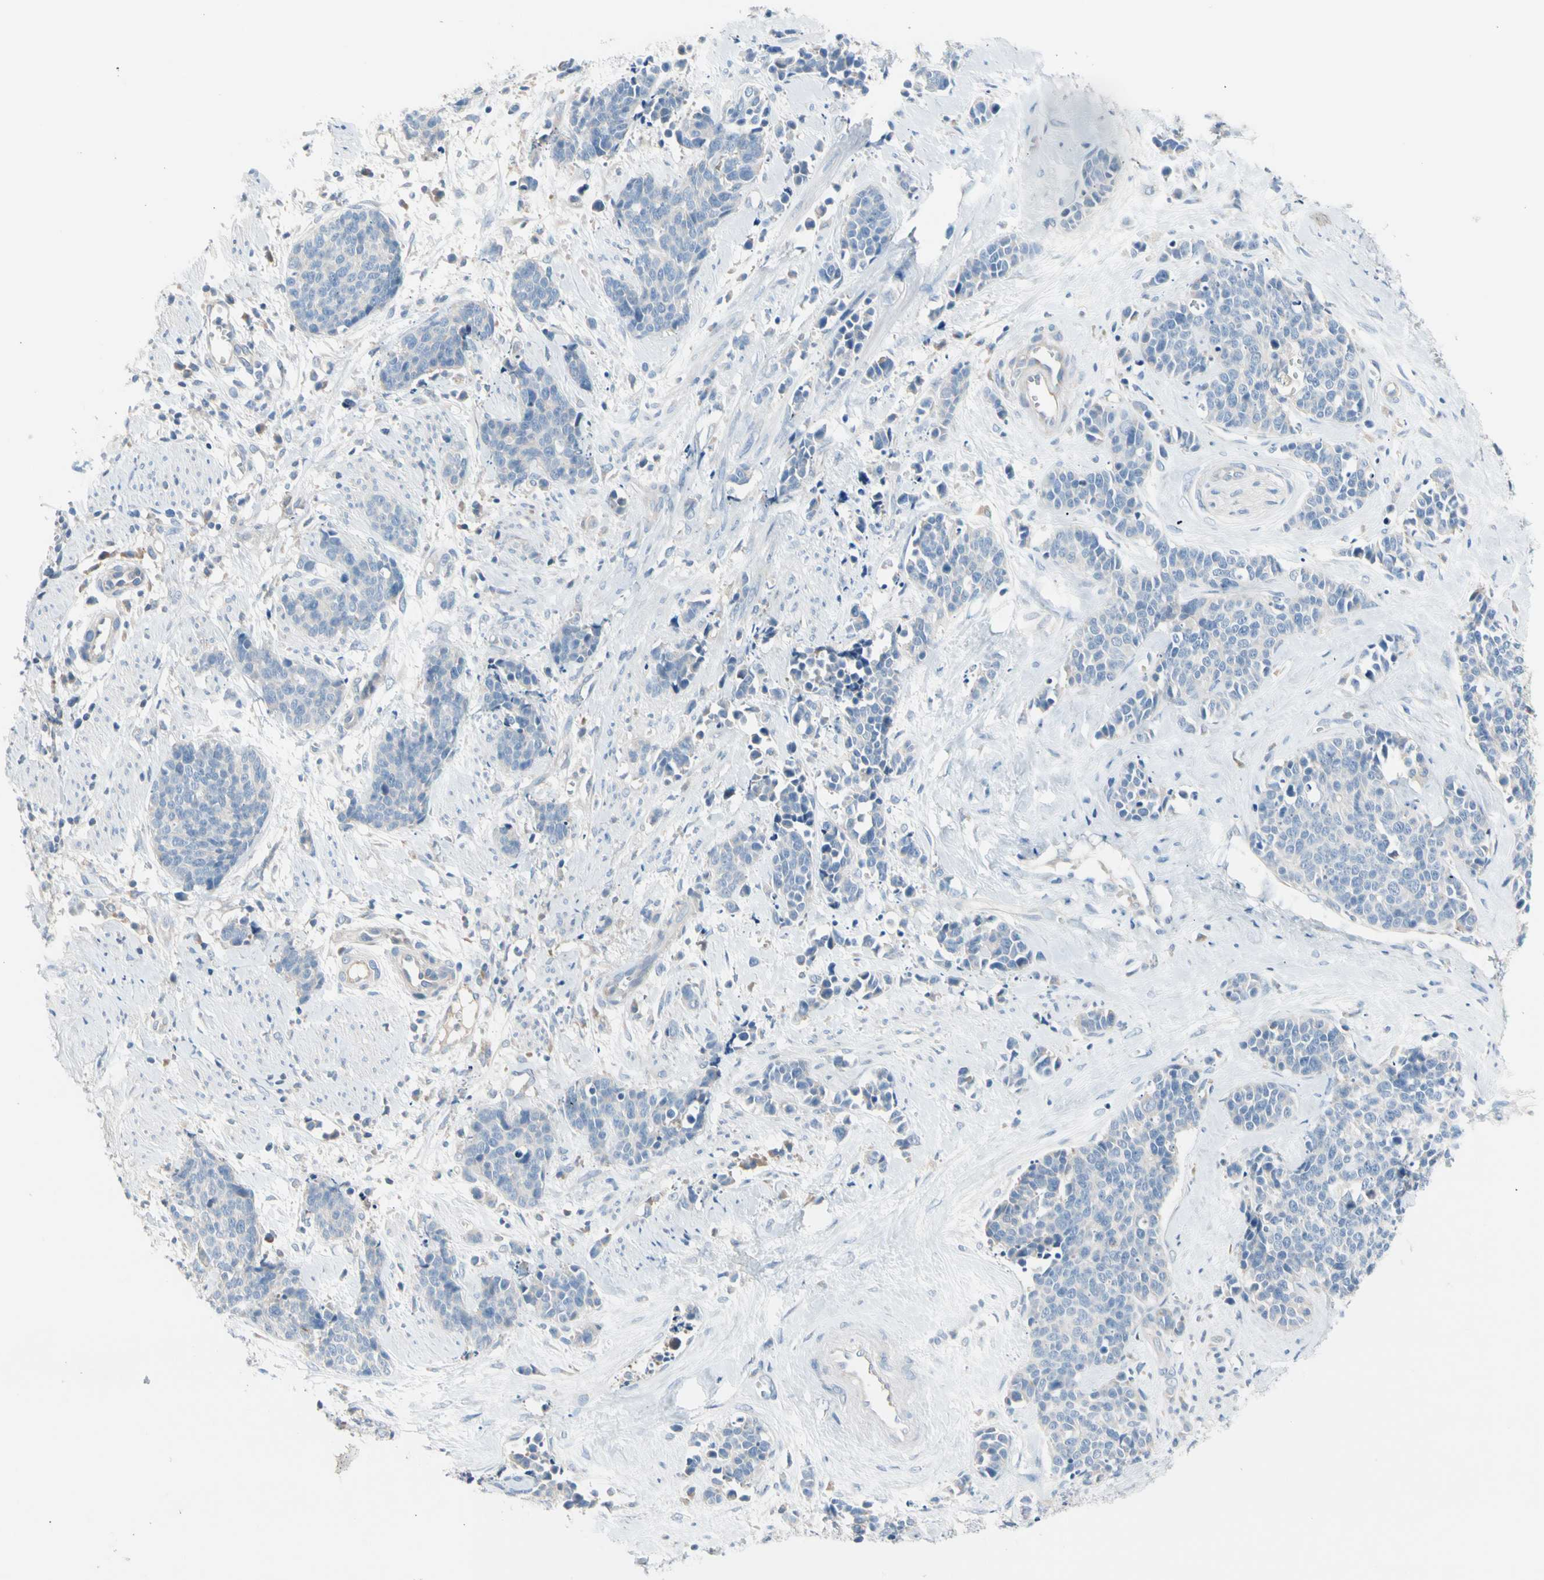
{"staining": {"intensity": "negative", "quantity": "none", "location": "none"}, "tissue": "cervical cancer", "cell_type": "Tumor cells", "image_type": "cancer", "snomed": [{"axis": "morphology", "description": "Squamous cell carcinoma, NOS"}, {"axis": "topography", "description": "Cervix"}], "caption": "This is a photomicrograph of IHC staining of squamous cell carcinoma (cervical), which shows no positivity in tumor cells. The staining was performed using DAB (3,3'-diaminobenzidine) to visualize the protein expression in brown, while the nuclei were stained in blue with hematoxylin (Magnification: 20x).", "gene": "CASQ1", "patient": {"sex": "female", "age": 35}}